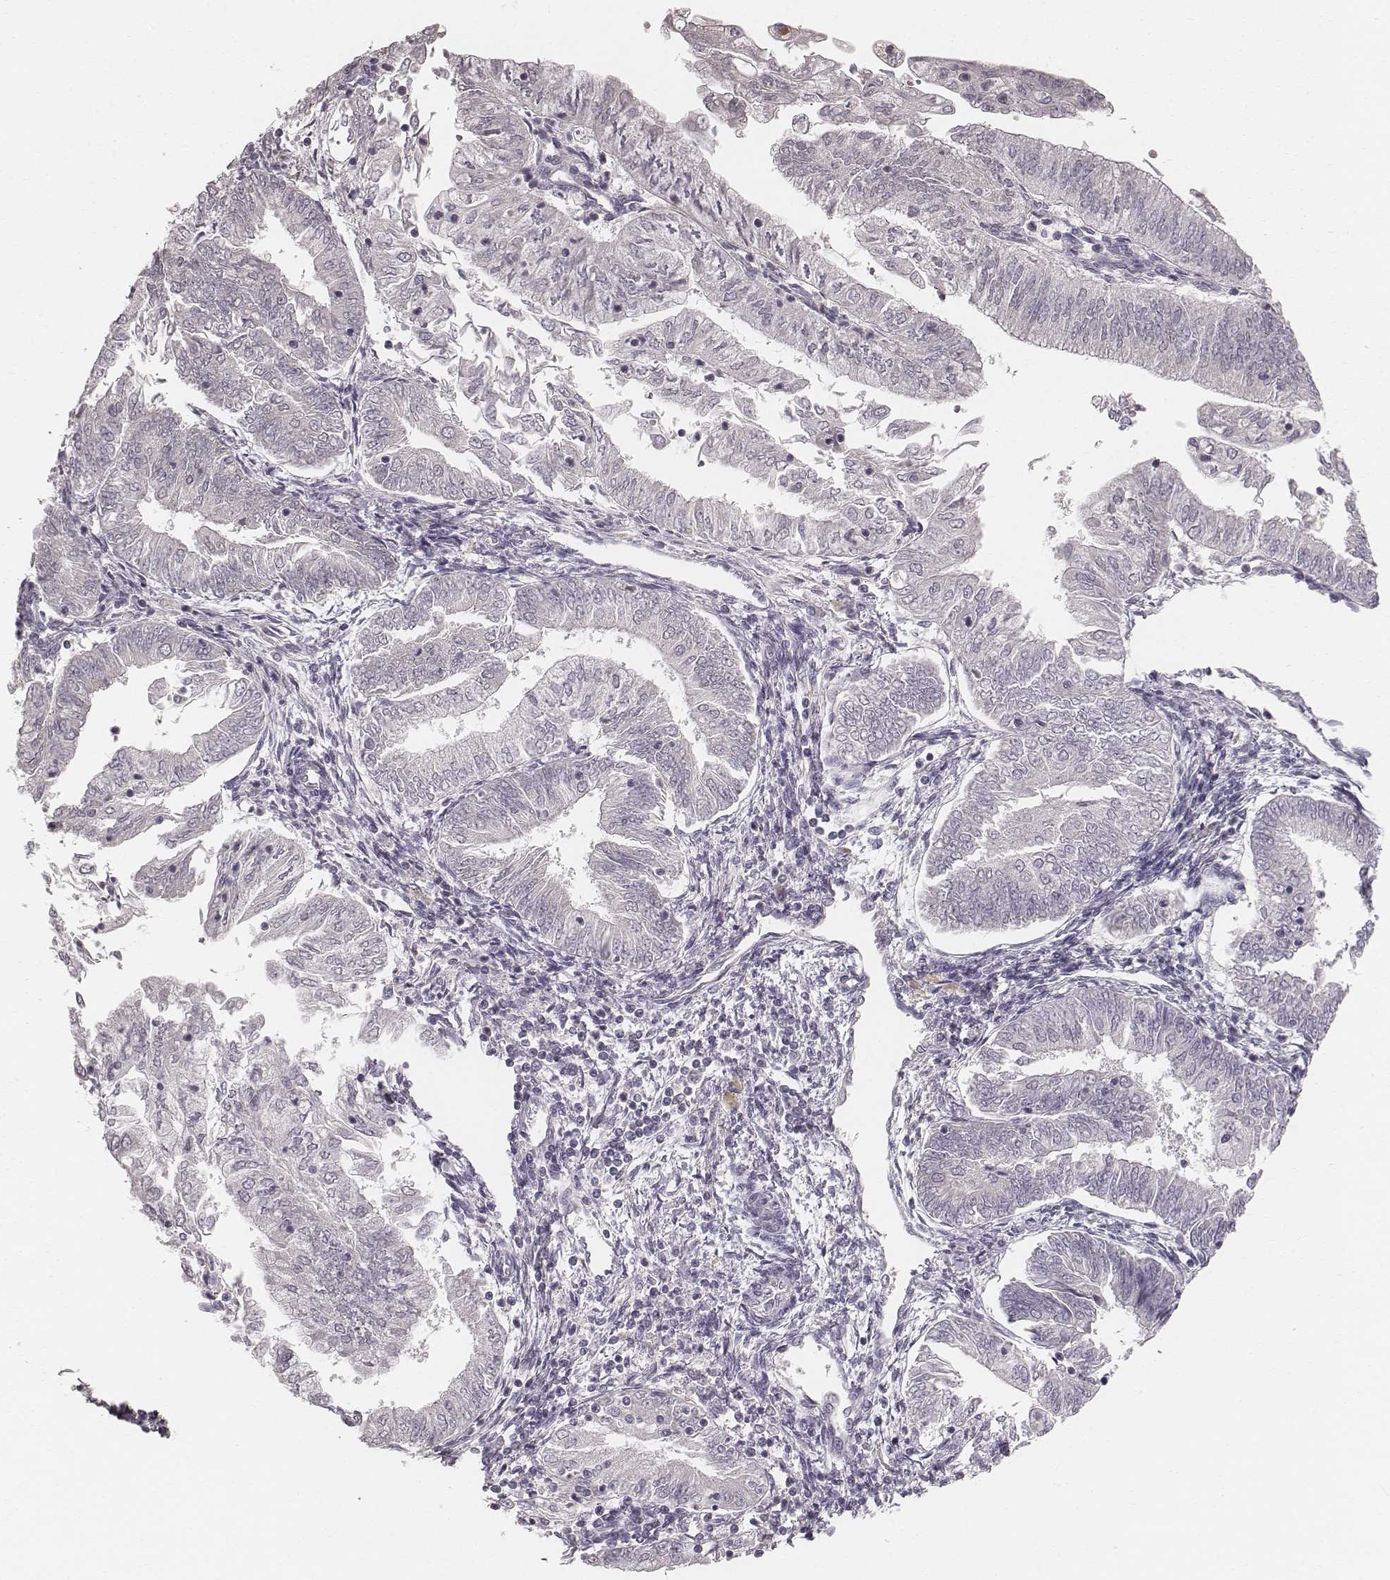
{"staining": {"intensity": "negative", "quantity": "none", "location": "none"}, "tissue": "endometrial cancer", "cell_type": "Tumor cells", "image_type": "cancer", "snomed": [{"axis": "morphology", "description": "Adenocarcinoma, NOS"}, {"axis": "topography", "description": "Endometrium"}], "caption": "There is no significant staining in tumor cells of adenocarcinoma (endometrial).", "gene": "LY6K", "patient": {"sex": "female", "age": 55}}